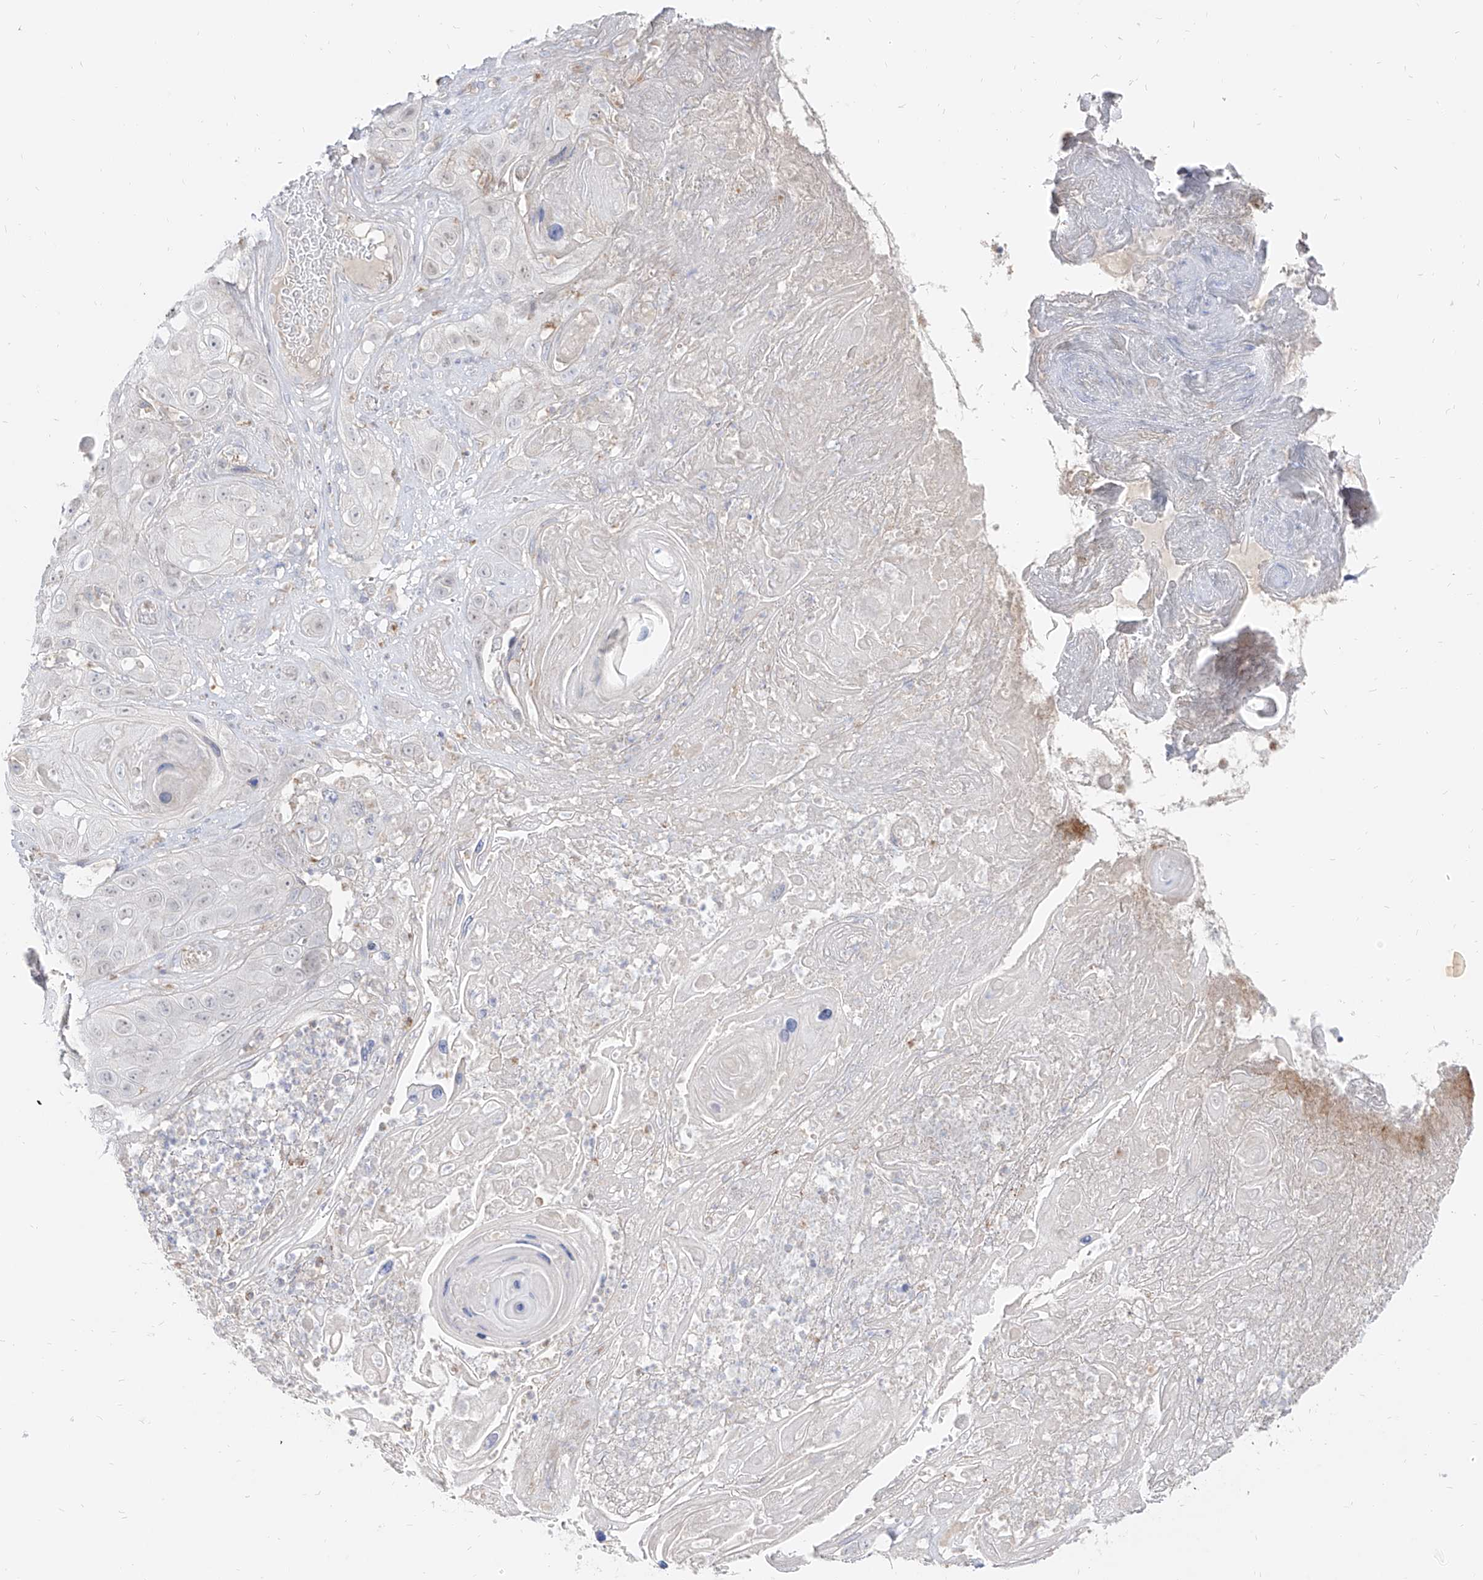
{"staining": {"intensity": "negative", "quantity": "none", "location": "none"}, "tissue": "skin cancer", "cell_type": "Tumor cells", "image_type": "cancer", "snomed": [{"axis": "morphology", "description": "Squamous cell carcinoma, NOS"}, {"axis": "topography", "description": "Skin"}], "caption": "IHC photomicrograph of neoplastic tissue: skin cancer (squamous cell carcinoma) stained with DAB shows no significant protein staining in tumor cells.", "gene": "RBFOX3", "patient": {"sex": "male", "age": 55}}